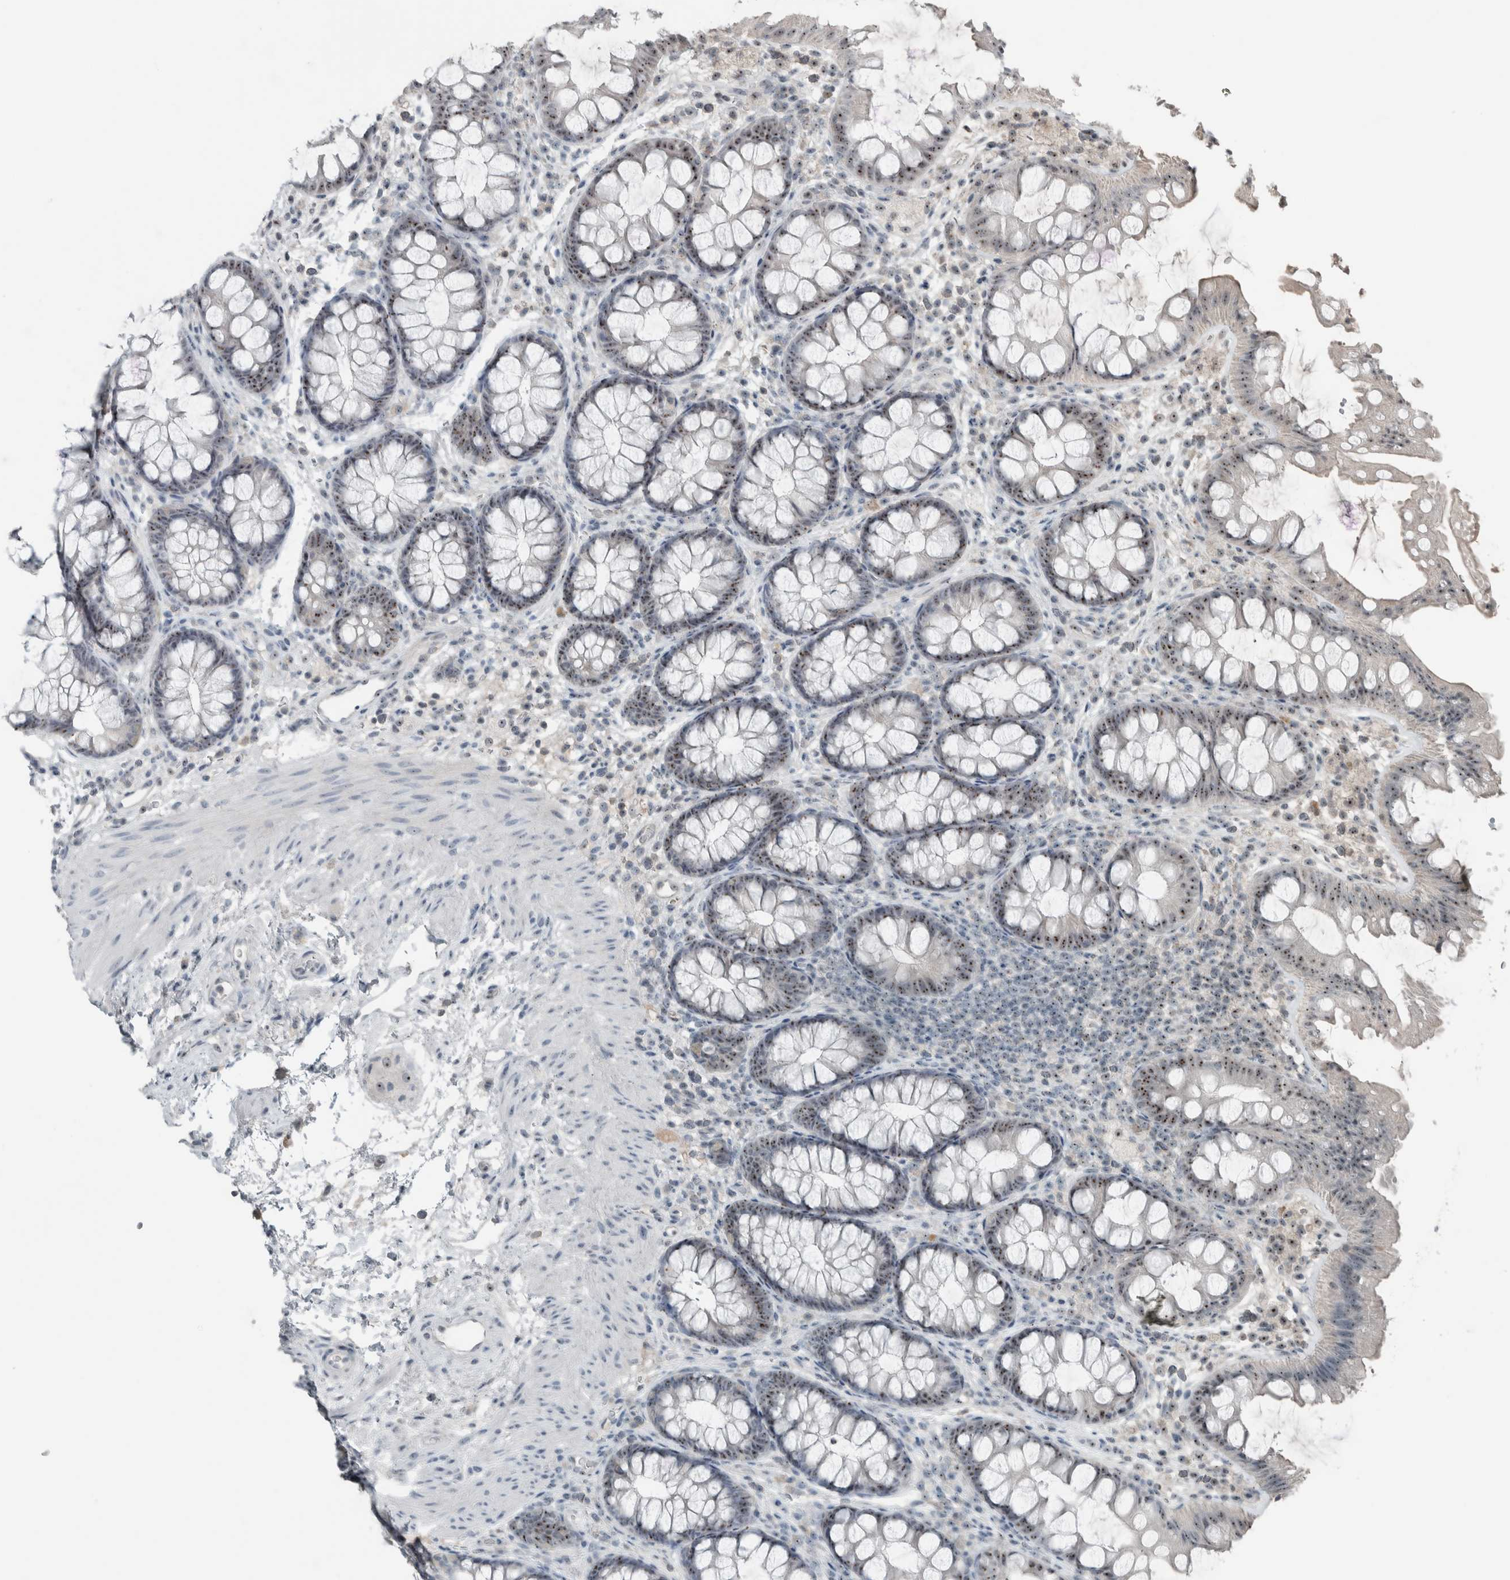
{"staining": {"intensity": "negative", "quantity": "none", "location": "none"}, "tissue": "colon", "cell_type": "Endothelial cells", "image_type": "normal", "snomed": [{"axis": "morphology", "description": "Normal tissue, NOS"}, {"axis": "topography", "description": "Colon"}], "caption": "Immunohistochemistry (IHC) micrograph of benign human colon stained for a protein (brown), which exhibits no staining in endothelial cells.", "gene": "RPF1", "patient": {"sex": "female", "age": 62}}